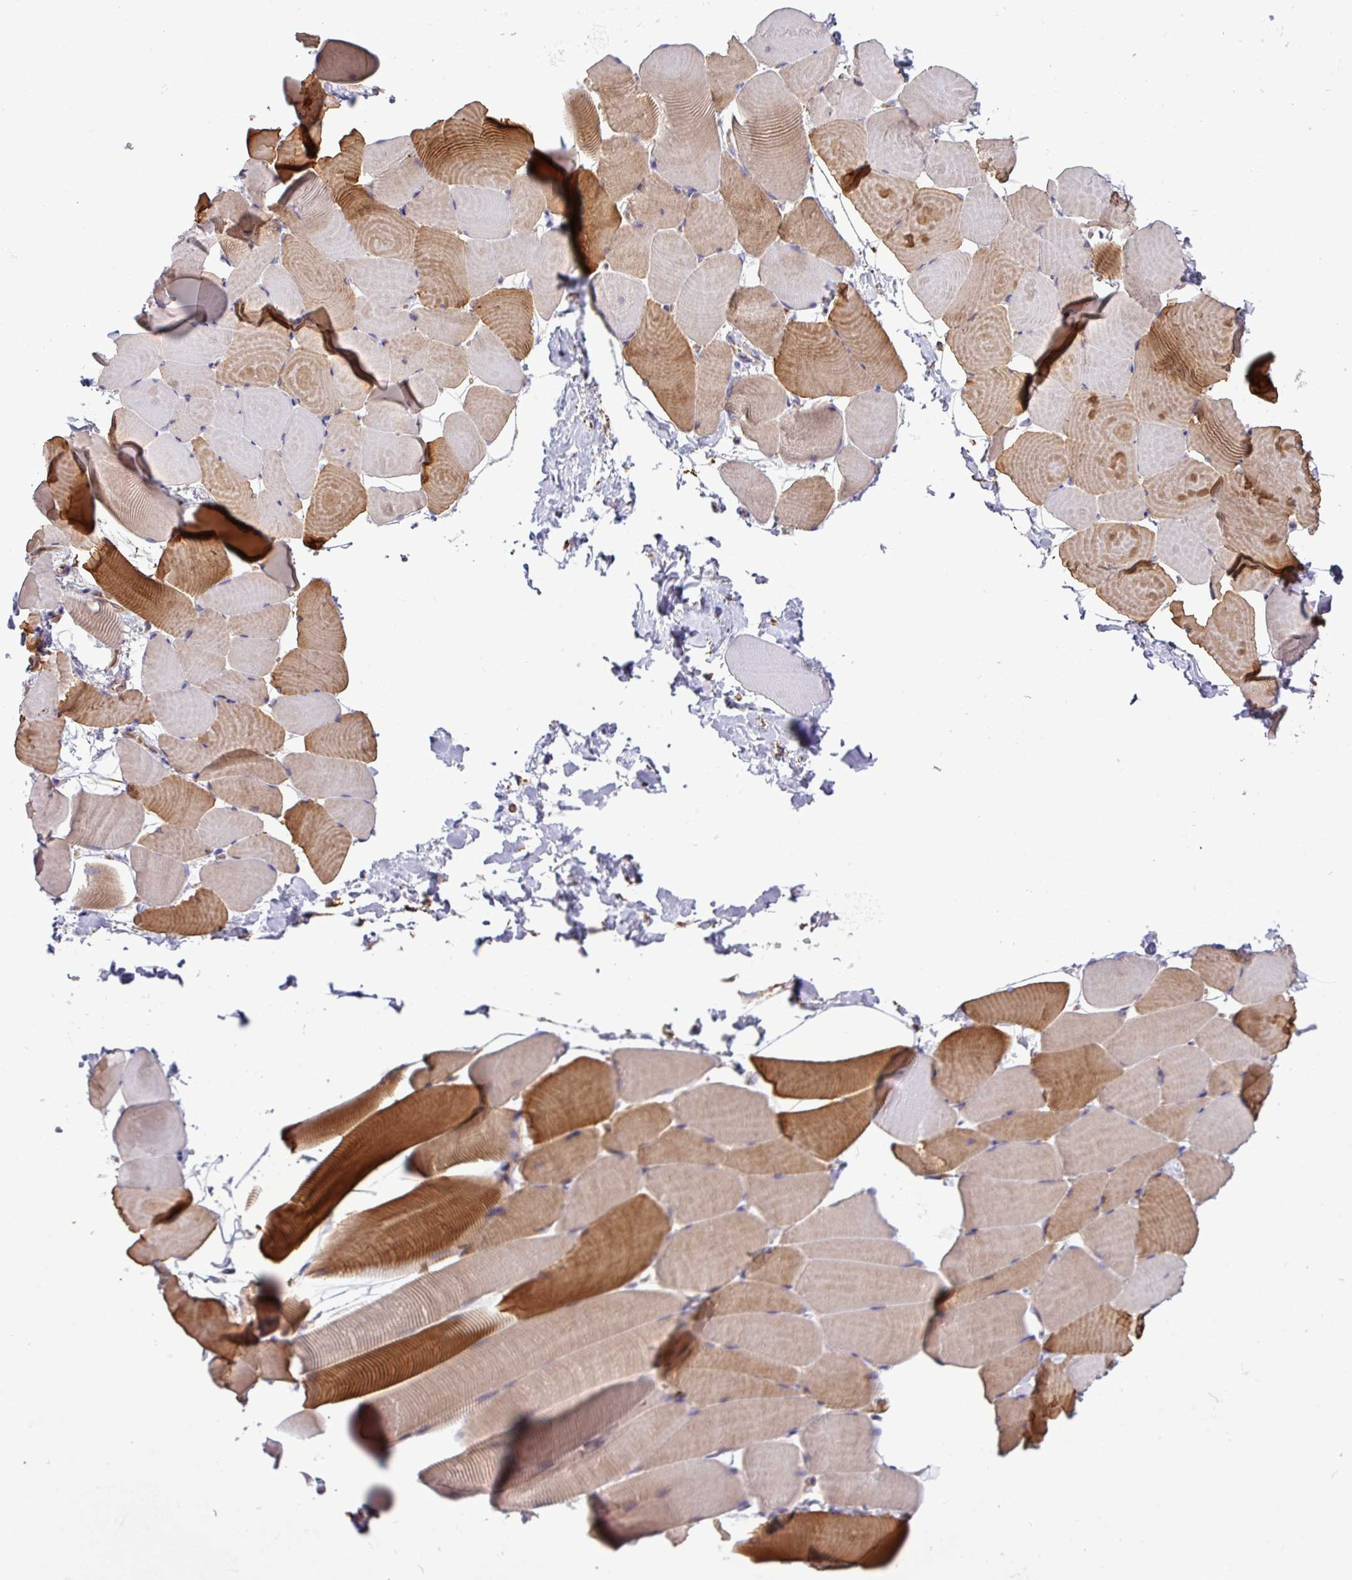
{"staining": {"intensity": "strong", "quantity": "25%-75%", "location": "cytoplasmic/membranous"}, "tissue": "skeletal muscle", "cell_type": "Myocytes", "image_type": "normal", "snomed": [{"axis": "morphology", "description": "Normal tissue, NOS"}, {"axis": "topography", "description": "Skeletal muscle"}], "caption": "Skeletal muscle stained for a protein (brown) demonstrates strong cytoplasmic/membranous positive expression in about 25%-75% of myocytes.", "gene": "PARD6A", "patient": {"sex": "male", "age": 25}}